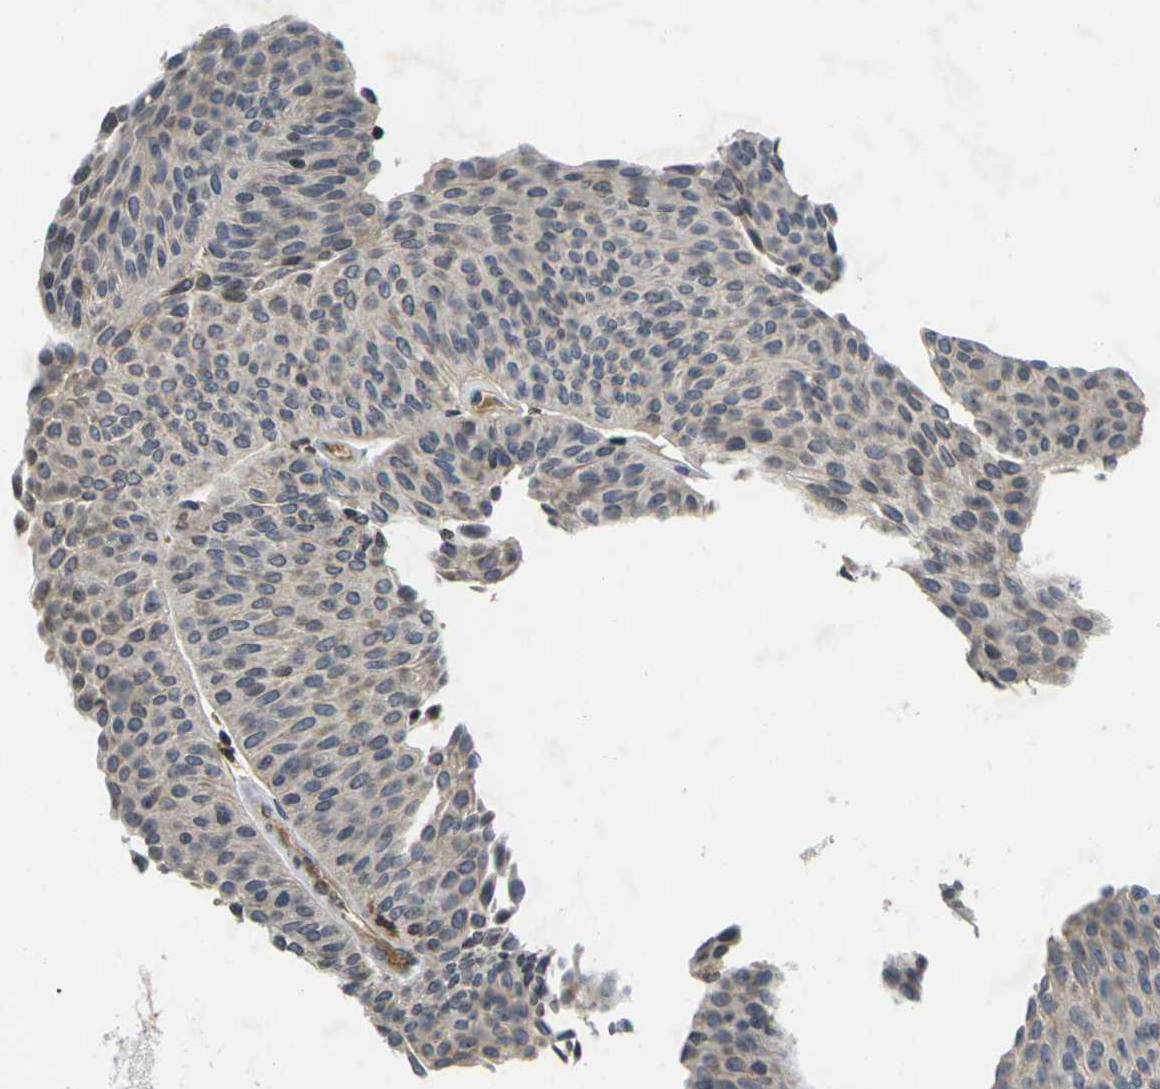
{"staining": {"intensity": "negative", "quantity": "none", "location": "none"}, "tissue": "urothelial cancer", "cell_type": "Tumor cells", "image_type": "cancer", "snomed": [{"axis": "morphology", "description": "Urothelial carcinoma, Low grade"}, {"axis": "topography", "description": "Urinary bladder"}], "caption": "IHC of human urothelial cancer demonstrates no positivity in tumor cells.", "gene": "C1QC", "patient": {"sex": "female", "age": 60}}